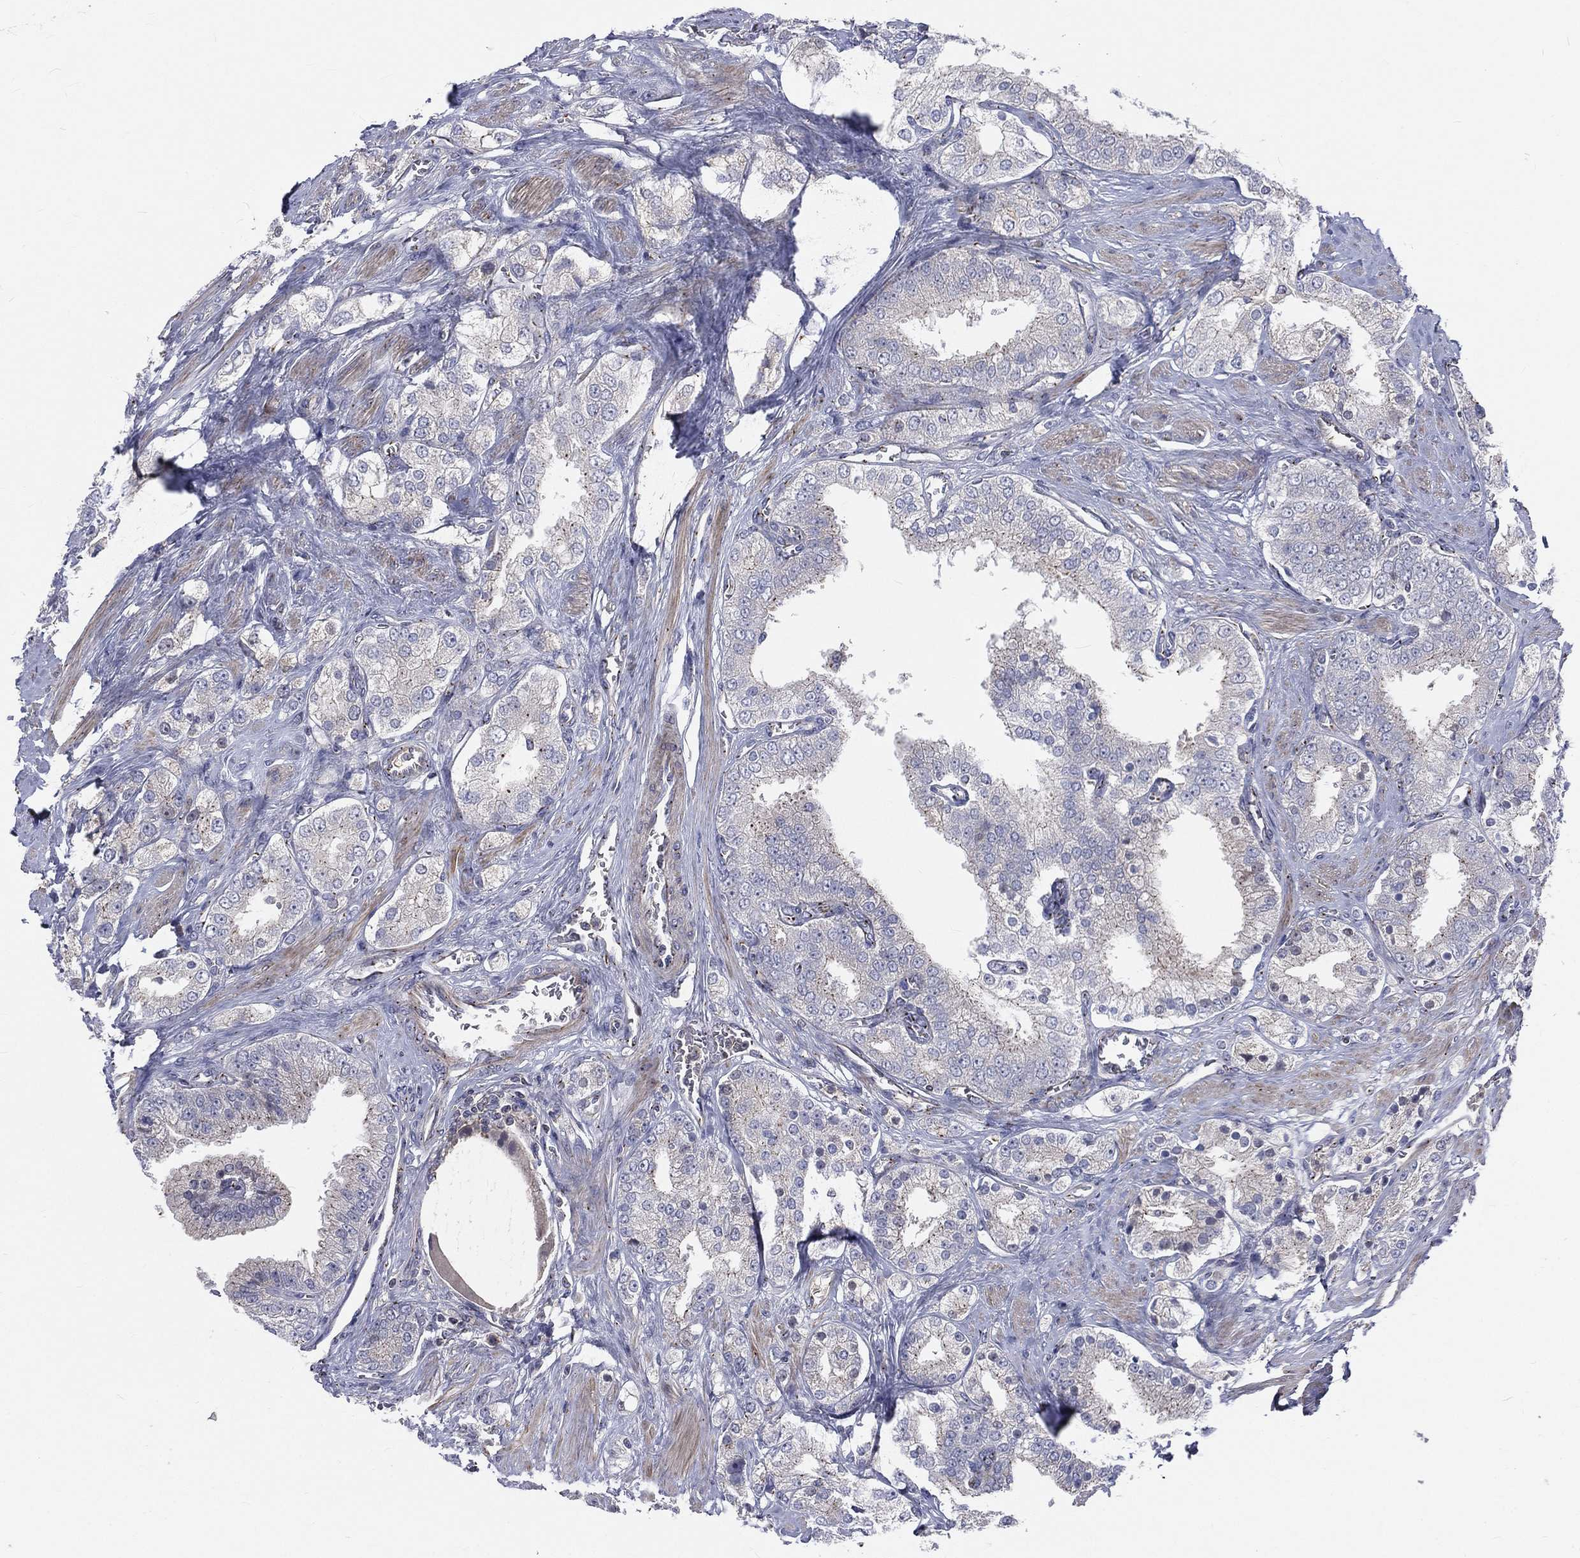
{"staining": {"intensity": "moderate", "quantity": "<25%", "location": "cytoplasmic/membranous"}, "tissue": "prostate cancer", "cell_type": "Tumor cells", "image_type": "cancer", "snomed": [{"axis": "morphology", "description": "Adenocarcinoma, NOS"}, {"axis": "topography", "description": "Prostate and seminal vesicle, NOS"}, {"axis": "topography", "description": "Prostate"}], "caption": "DAB (3,3'-diaminobenzidine) immunohistochemical staining of human adenocarcinoma (prostate) displays moderate cytoplasmic/membranous protein expression in about <25% of tumor cells.", "gene": "CROCC", "patient": {"sex": "male", "age": 67}}